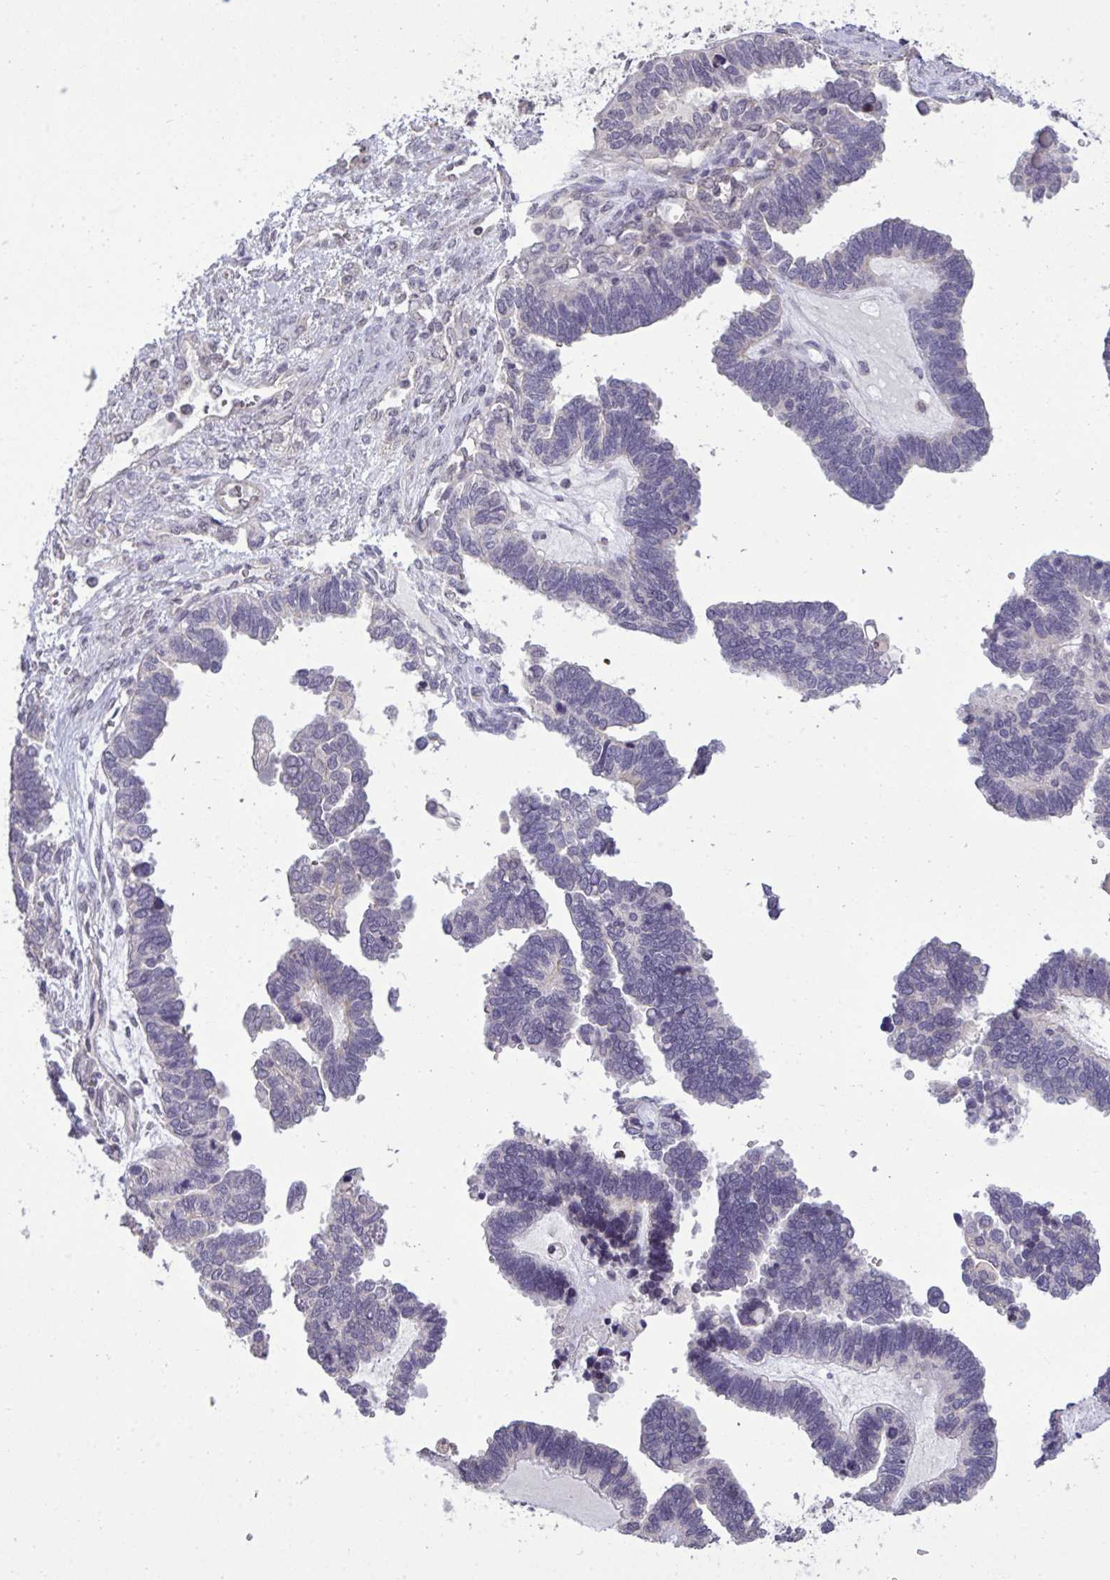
{"staining": {"intensity": "negative", "quantity": "none", "location": "none"}, "tissue": "ovarian cancer", "cell_type": "Tumor cells", "image_type": "cancer", "snomed": [{"axis": "morphology", "description": "Cystadenocarcinoma, serous, NOS"}, {"axis": "topography", "description": "Ovary"}], "caption": "This is a image of immunohistochemistry staining of serous cystadenocarcinoma (ovarian), which shows no staining in tumor cells.", "gene": "CYP20A1", "patient": {"sex": "female", "age": 51}}